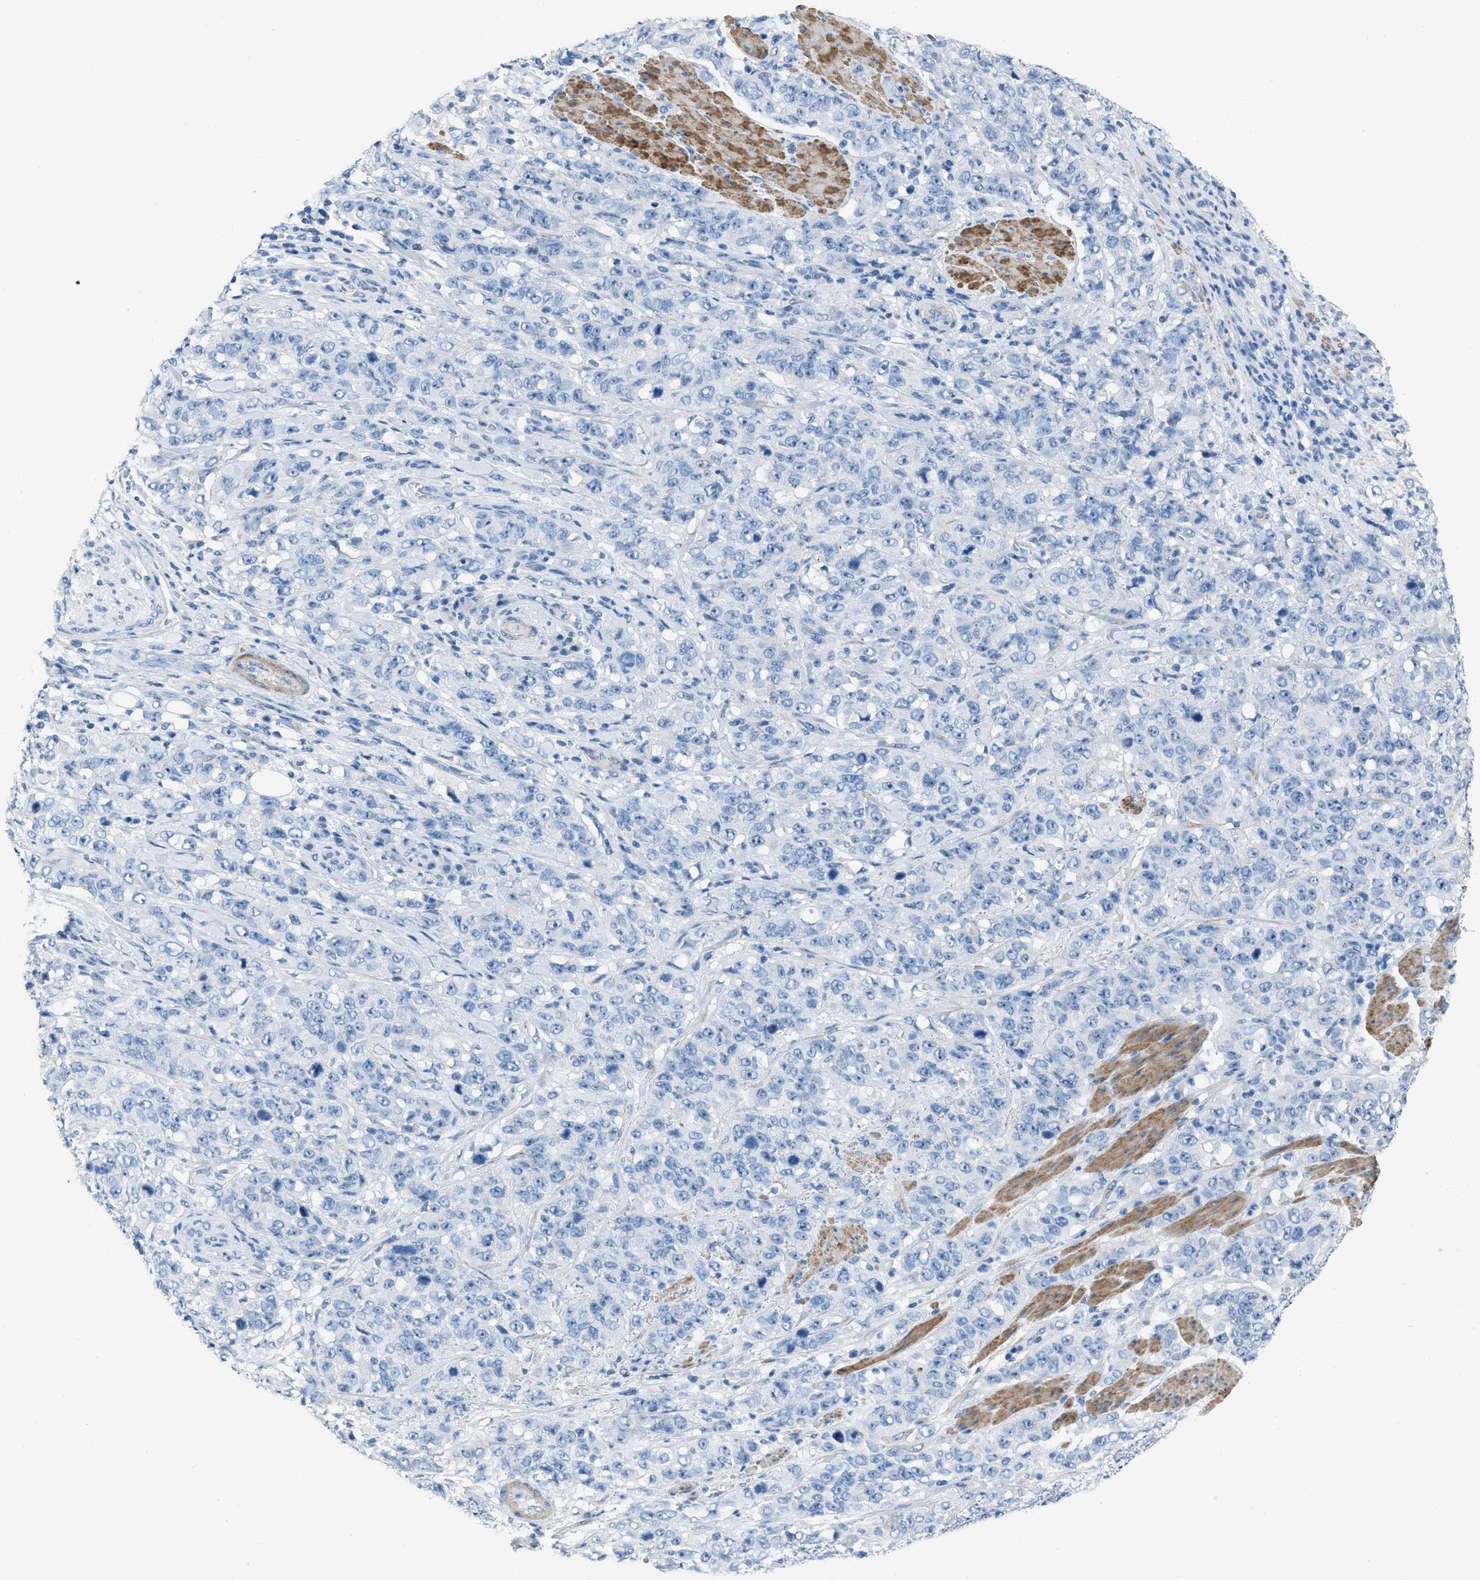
{"staining": {"intensity": "negative", "quantity": "none", "location": "none"}, "tissue": "stomach cancer", "cell_type": "Tumor cells", "image_type": "cancer", "snomed": [{"axis": "morphology", "description": "Adenocarcinoma, NOS"}, {"axis": "topography", "description": "Stomach"}], "caption": "The immunohistochemistry image has no significant expression in tumor cells of adenocarcinoma (stomach) tissue.", "gene": "SPATC1L", "patient": {"sex": "male", "age": 48}}